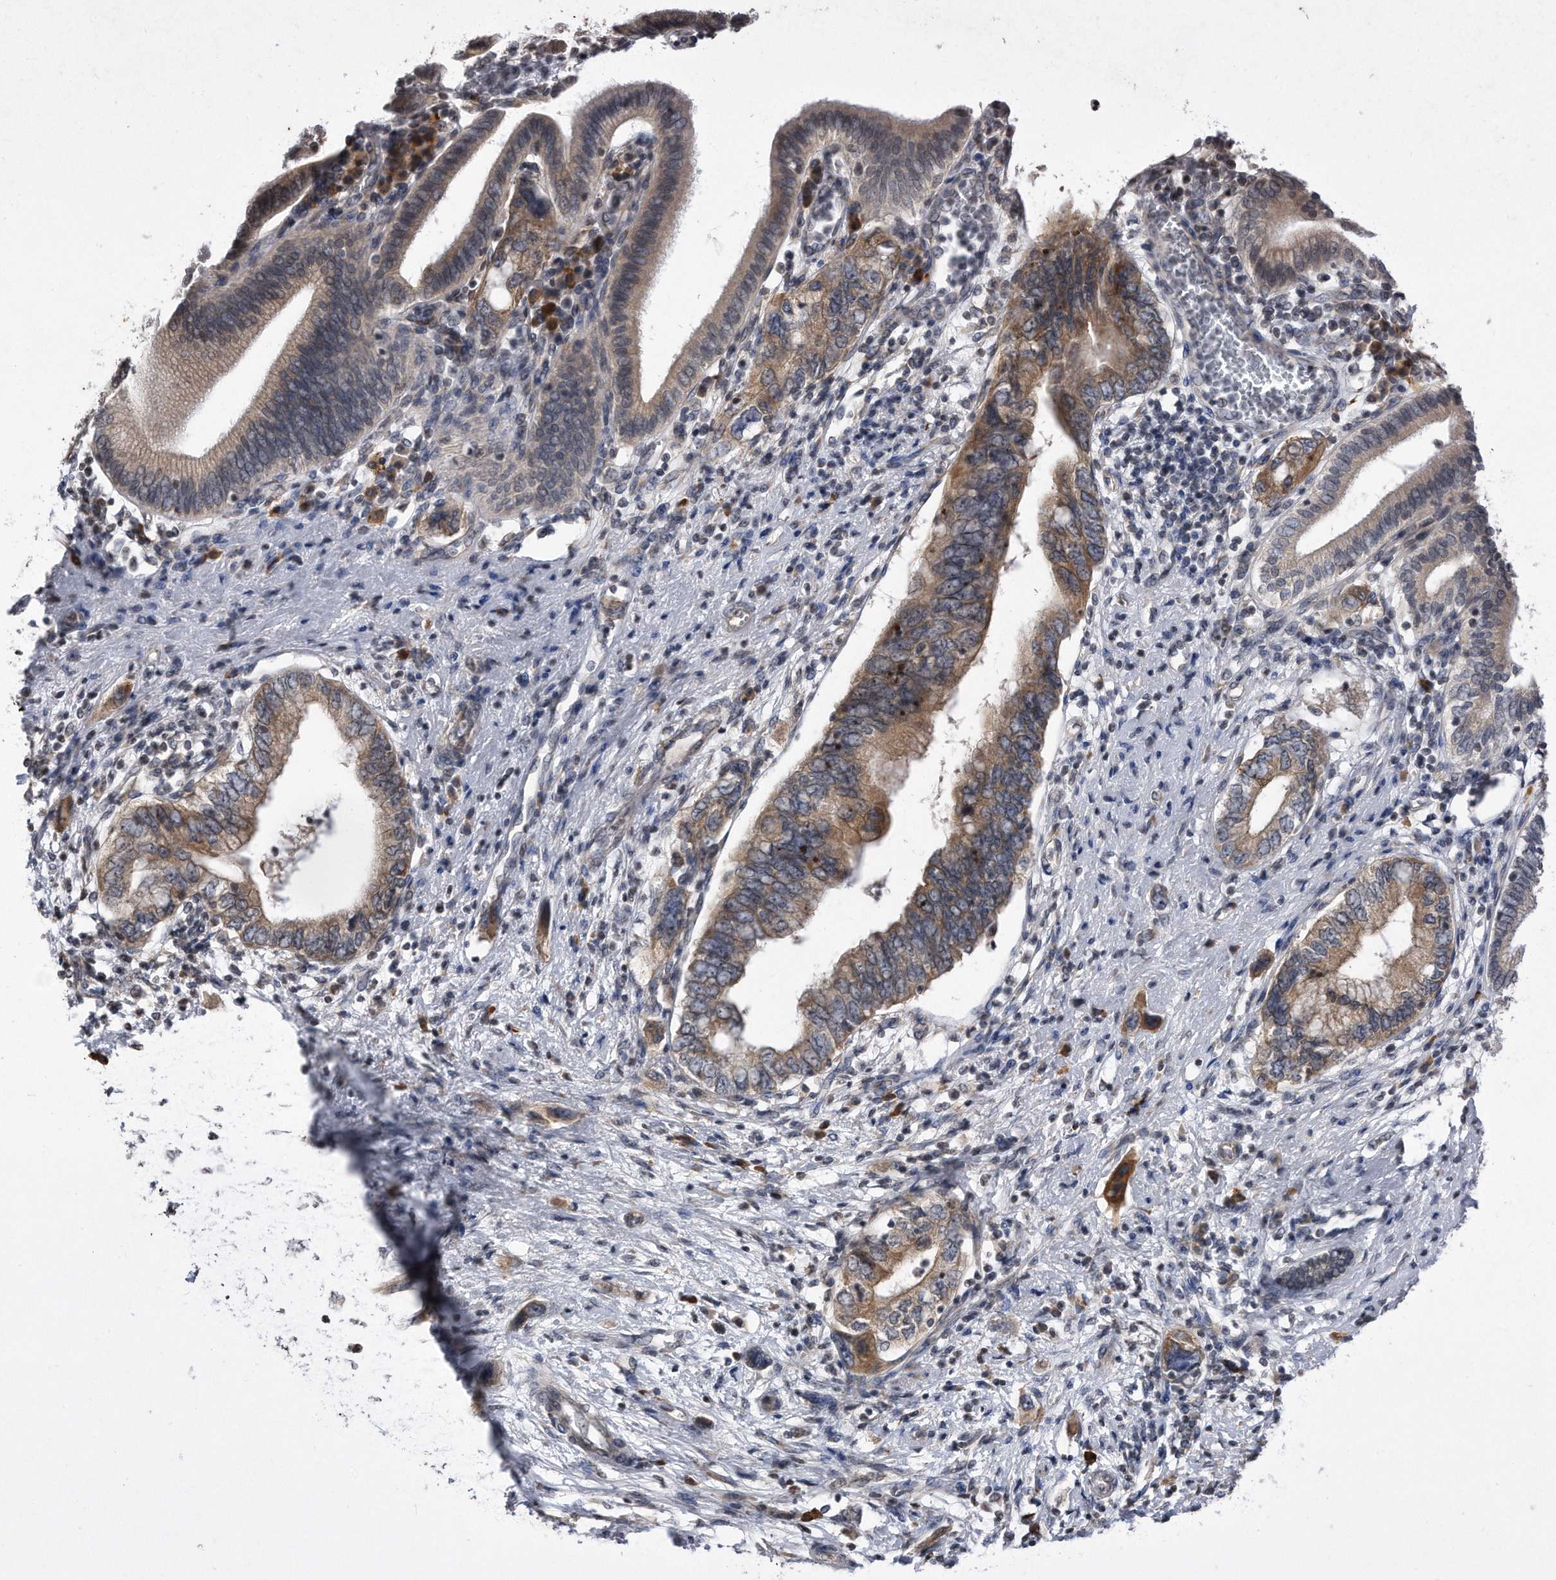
{"staining": {"intensity": "moderate", "quantity": "25%-75%", "location": "cytoplasmic/membranous"}, "tissue": "pancreatic cancer", "cell_type": "Tumor cells", "image_type": "cancer", "snomed": [{"axis": "morphology", "description": "Adenocarcinoma, NOS"}, {"axis": "topography", "description": "Pancreas"}], "caption": "Adenocarcinoma (pancreatic) stained for a protein reveals moderate cytoplasmic/membranous positivity in tumor cells.", "gene": "DAB1", "patient": {"sex": "female", "age": 73}}